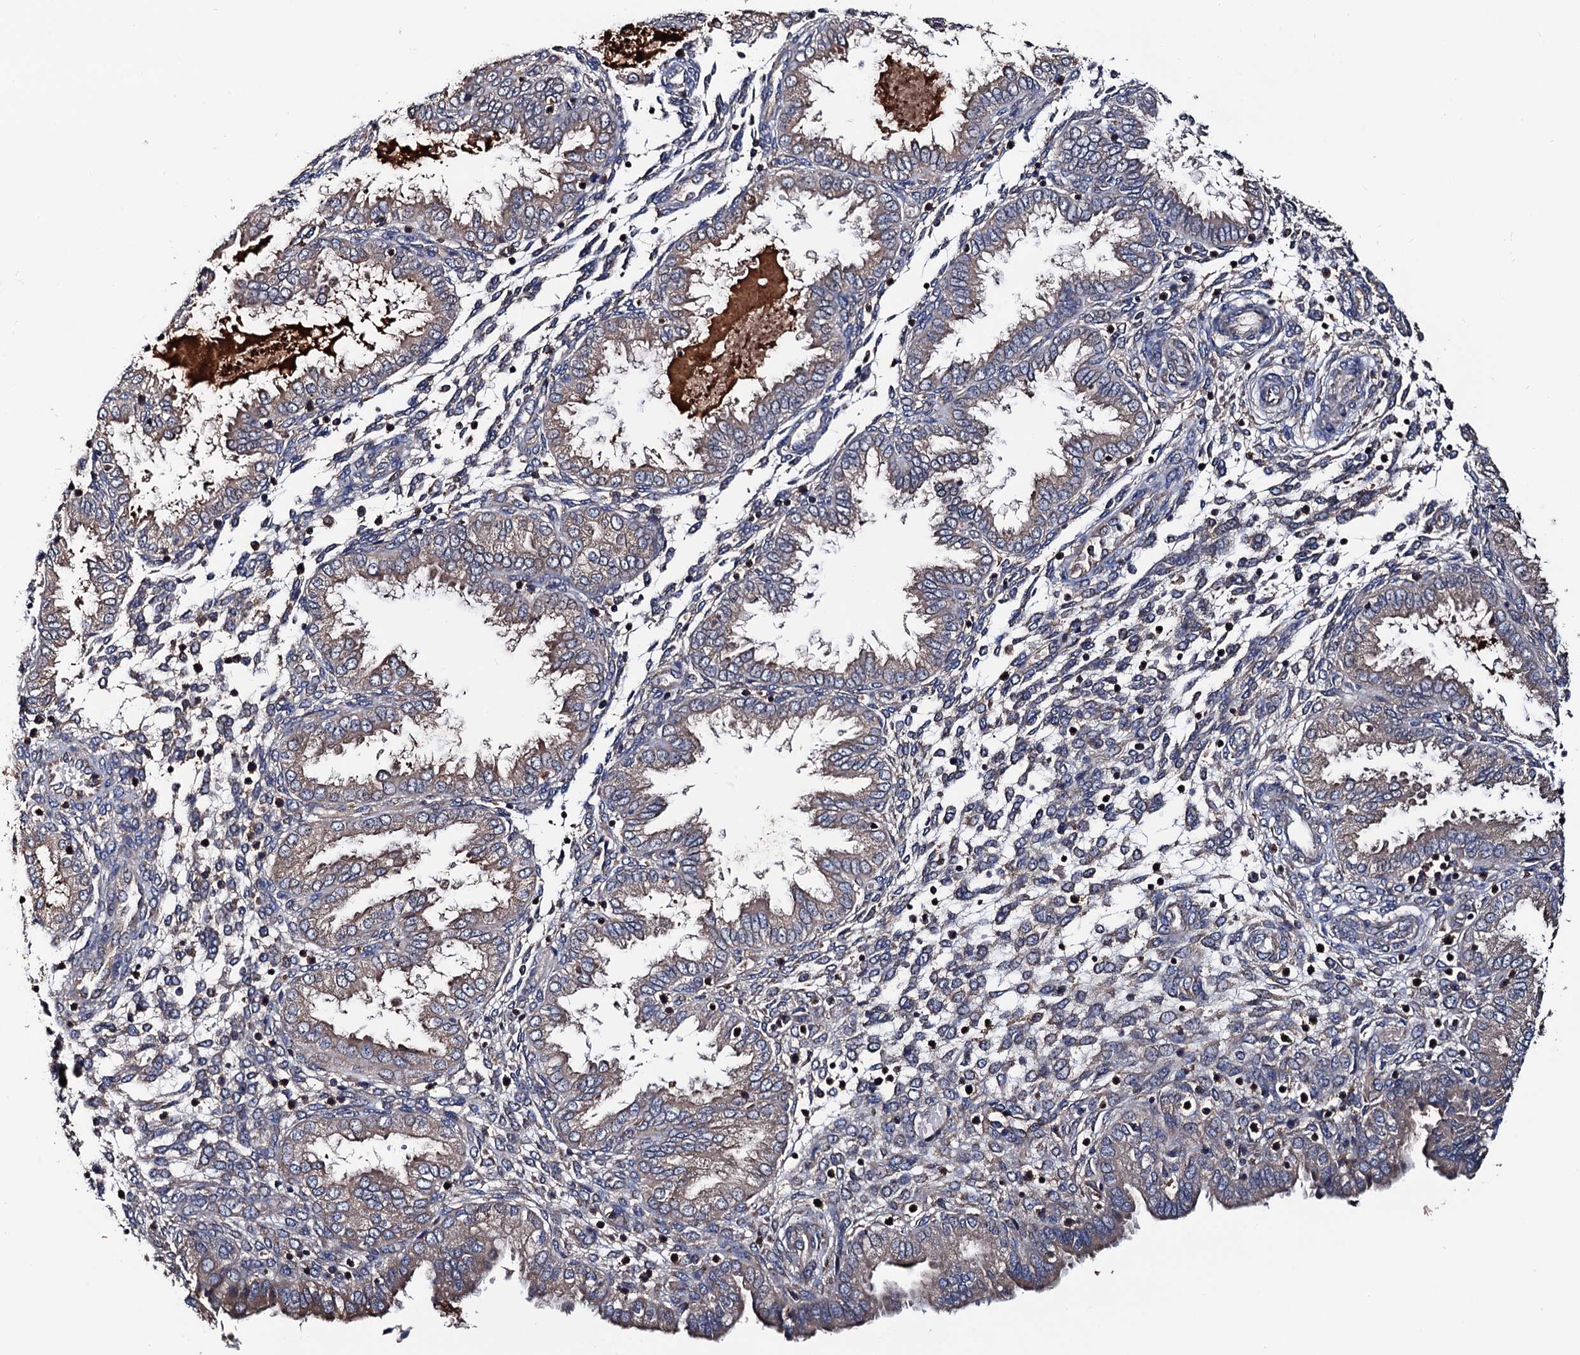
{"staining": {"intensity": "weak", "quantity": "<25%", "location": "cytoplasmic/membranous"}, "tissue": "endometrium", "cell_type": "Cells in endometrial stroma", "image_type": "normal", "snomed": [{"axis": "morphology", "description": "Normal tissue, NOS"}, {"axis": "topography", "description": "Endometrium"}], "caption": "Immunohistochemistry of normal endometrium shows no positivity in cells in endometrial stroma.", "gene": "RGS11", "patient": {"sex": "female", "age": 33}}